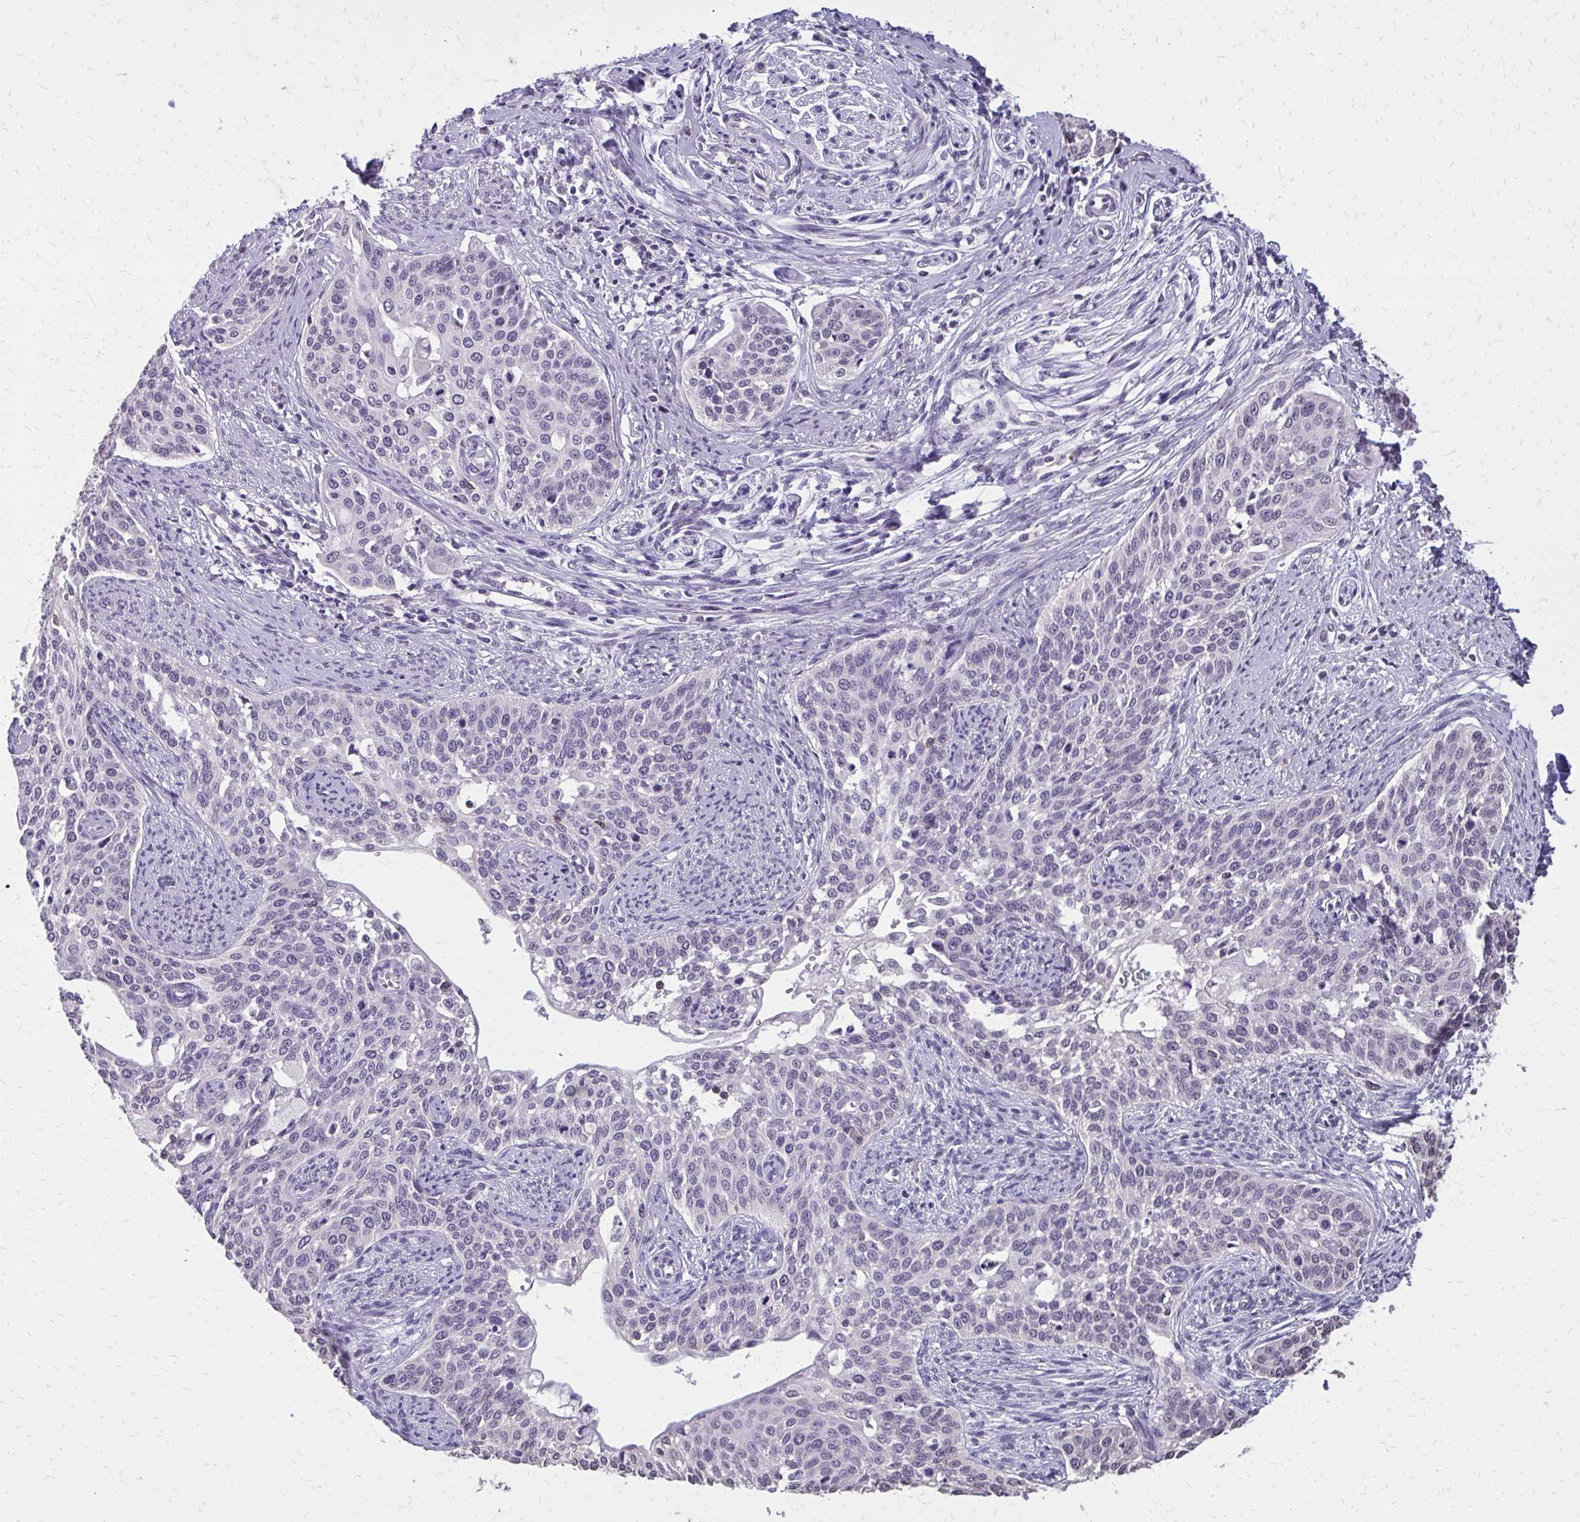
{"staining": {"intensity": "negative", "quantity": "none", "location": "none"}, "tissue": "cervical cancer", "cell_type": "Tumor cells", "image_type": "cancer", "snomed": [{"axis": "morphology", "description": "Squamous cell carcinoma, NOS"}, {"axis": "topography", "description": "Cervix"}], "caption": "IHC histopathology image of neoplastic tissue: squamous cell carcinoma (cervical) stained with DAB demonstrates no significant protein expression in tumor cells.", "gene": "AKAP5", "patient": {"sex": "female", "age": 44}}